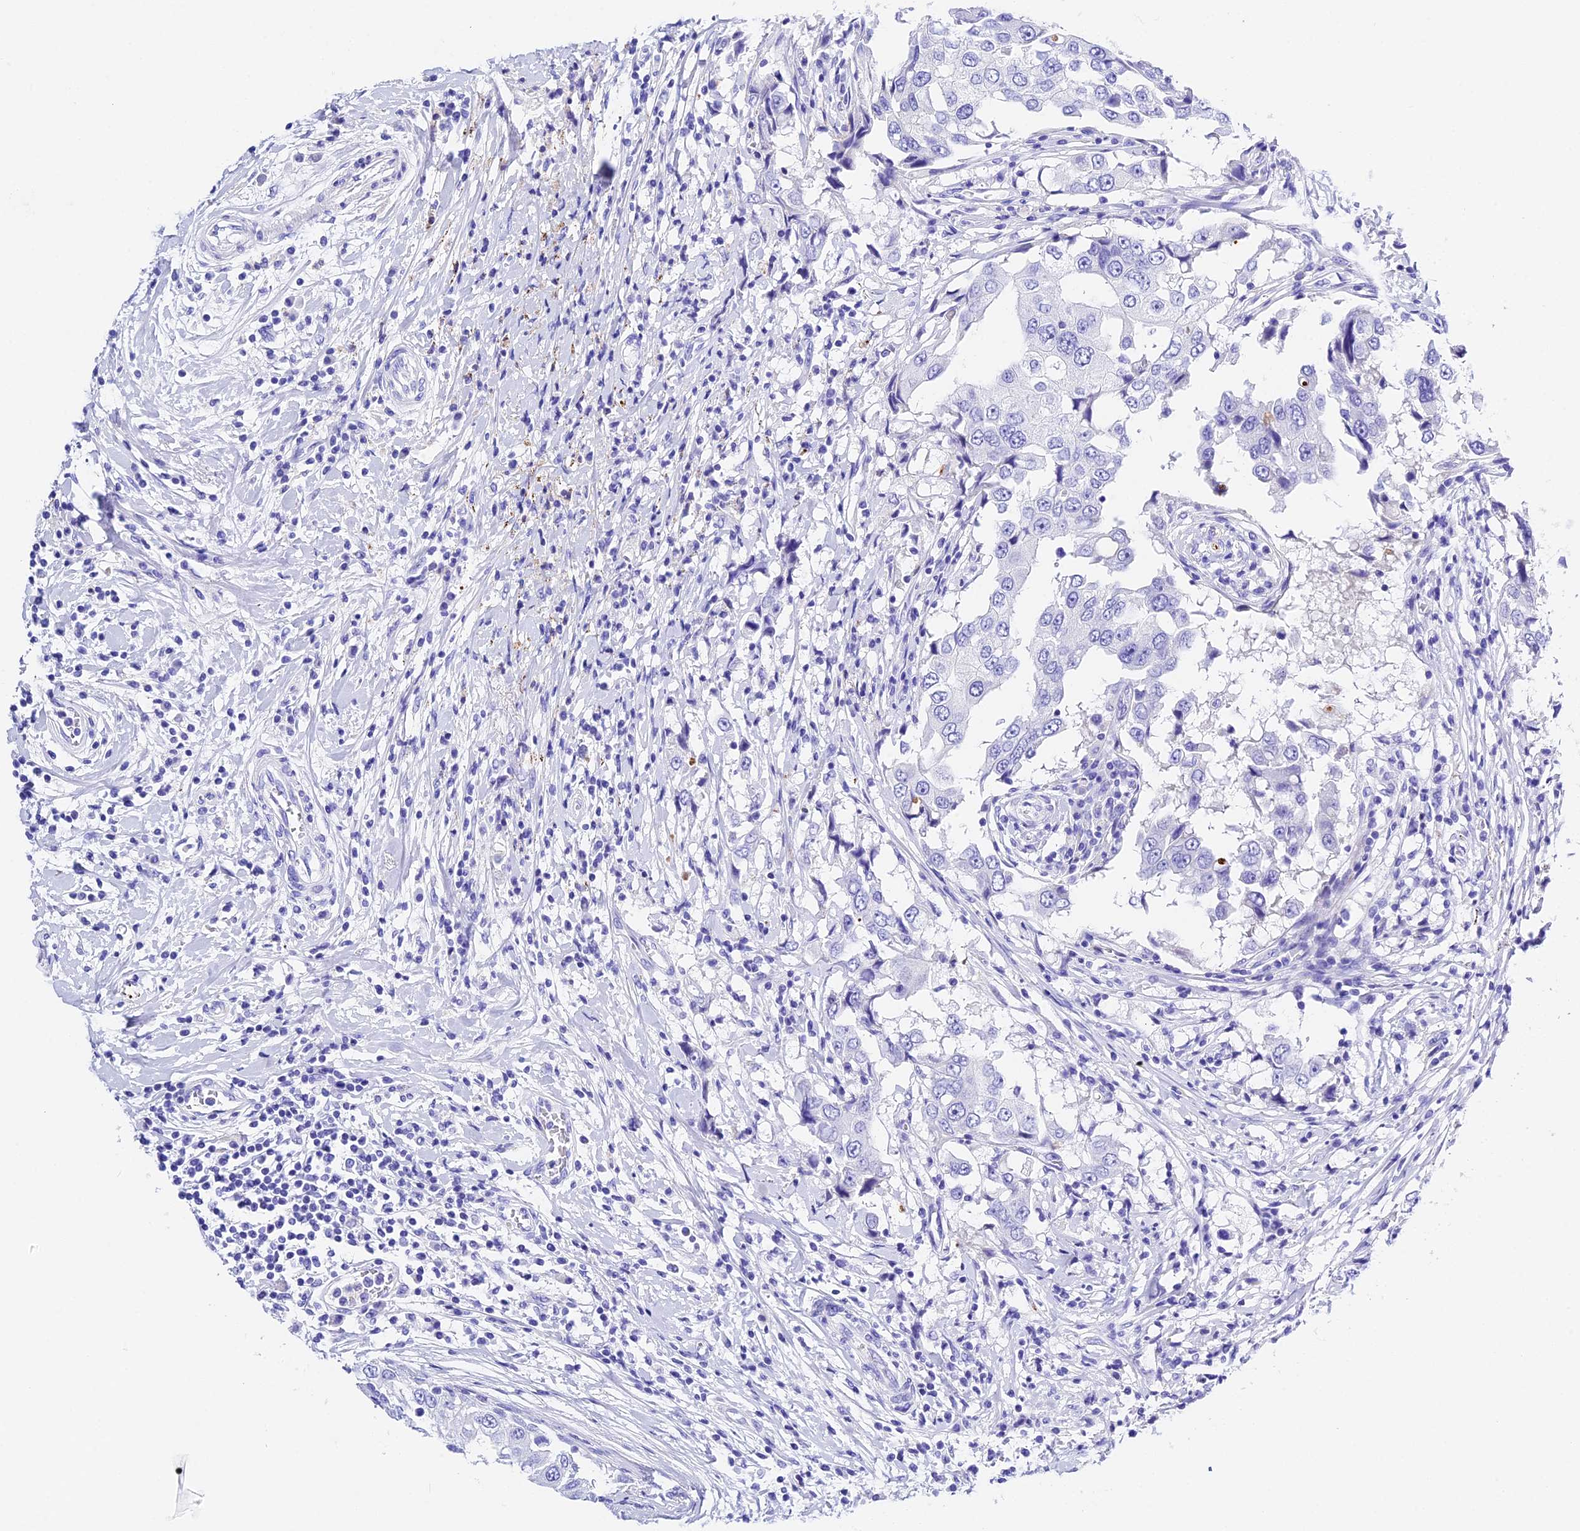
{"staining": {"intensity": "negative", "quantity": "none", "location": "none"}, "tissue": "breast cancer", "cell_type": "Tumor cells", "image_type": "cancer", "snomed": [{"axis": "morphology", "description": "Duct carcinoma"}, {"axis": "topography", "description": "Breast"}], "caption": "DAB immunohistochemical staining of human invasive ductal carcinoma (breast) exhibits no significant expression in tumor cells.", "gene": "PSG11", "patient": {"sex": "female", "age": 27}}